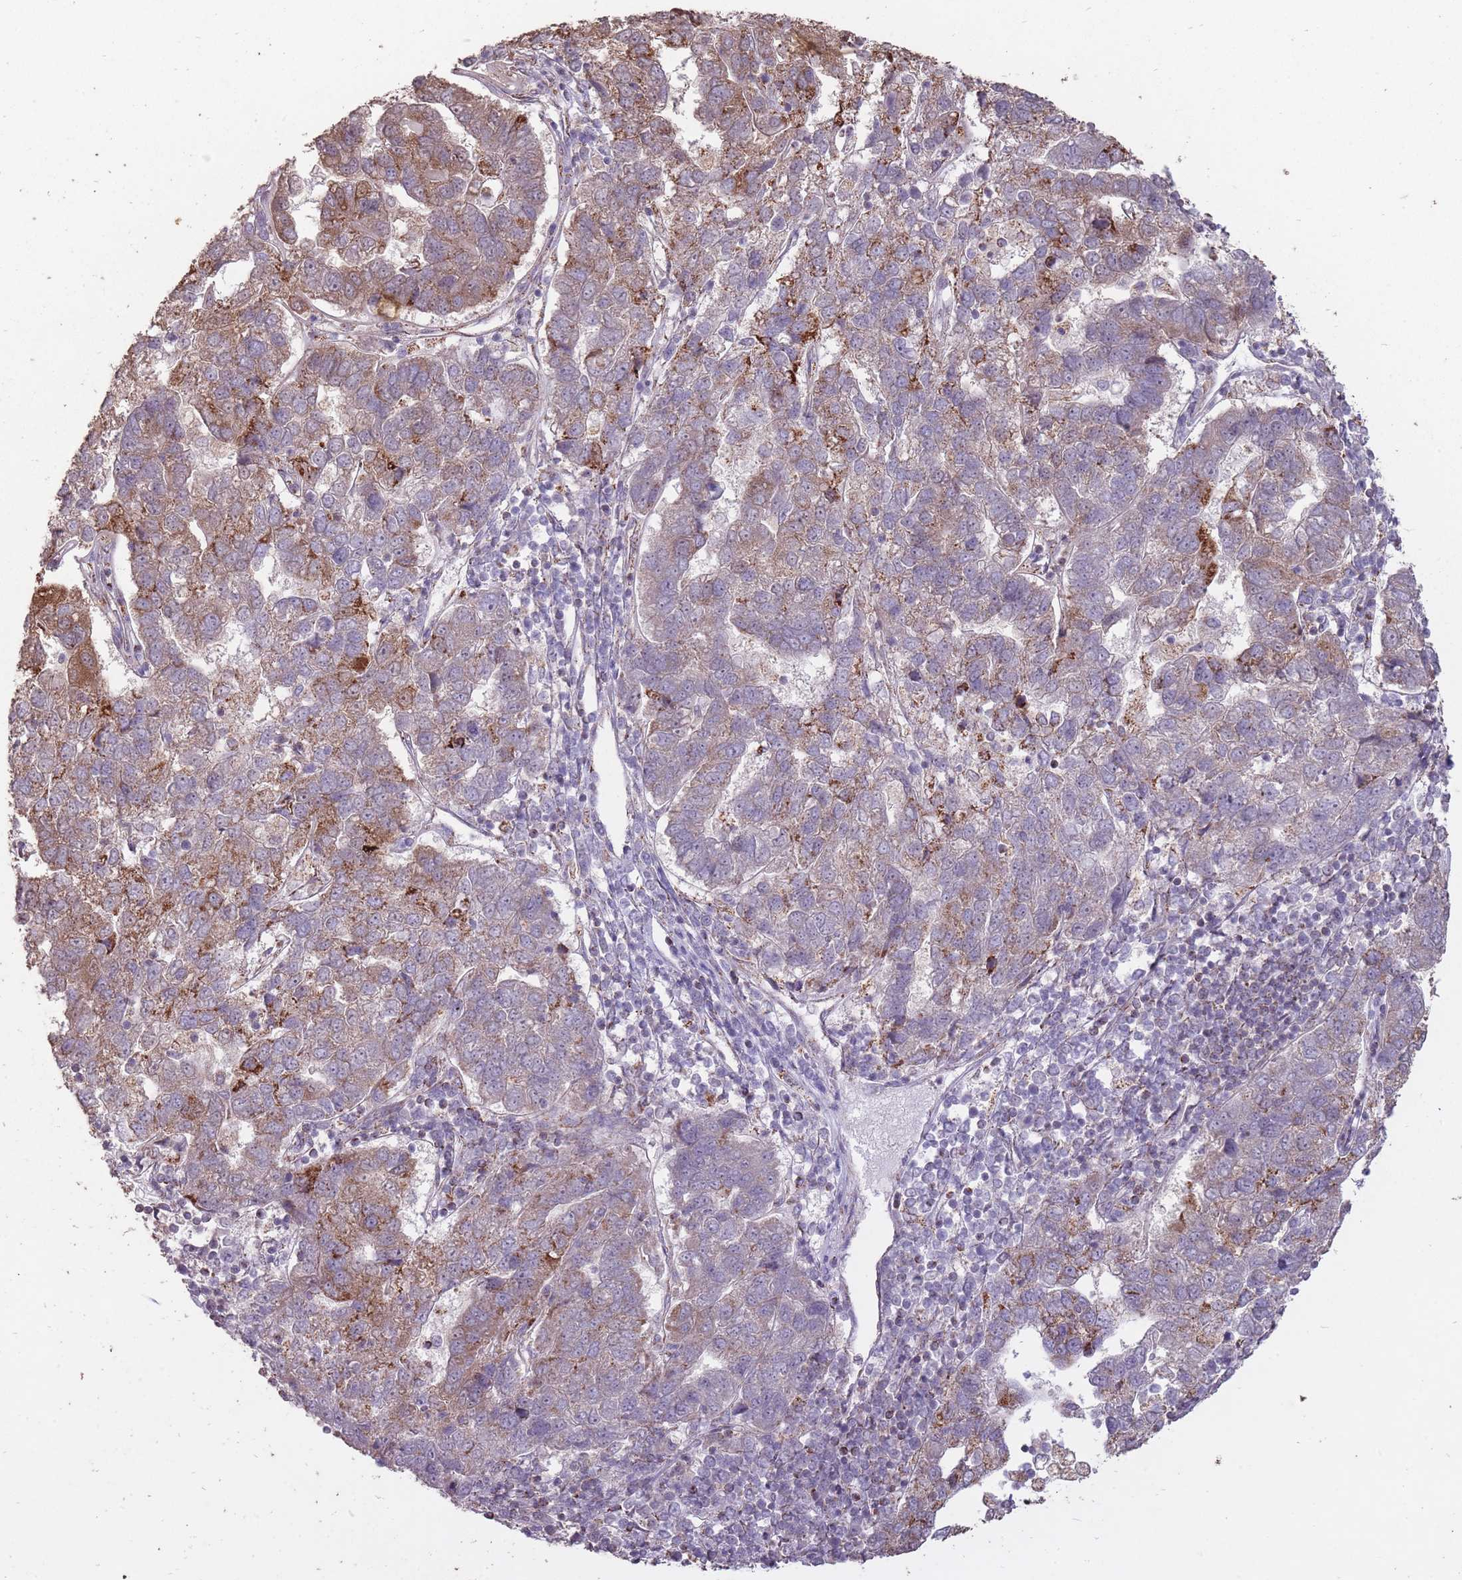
{"staining": {"intensity": "strong", "quantity": "25%-75%", "location": "cytoplasmic/membranous"}, "tissue": "pancreatic cancer", "cell_type": "Tumor cells", "image_type": "cancer", "snomed": [{"axis": "morphology", "description": "Adenocarcinoma, NOS"}, {"axis": "topography", "description": "Pancreas"}], "caption": "A brown stain shows strong cytoplasmic/membranous positivity of a protein in human pancreatic cancer tumor cells. (Brightfield microscopy of DAB IHC at high magnification).", "gene": "CNOT8", "patient": {"sex": "female", "age": 61}}